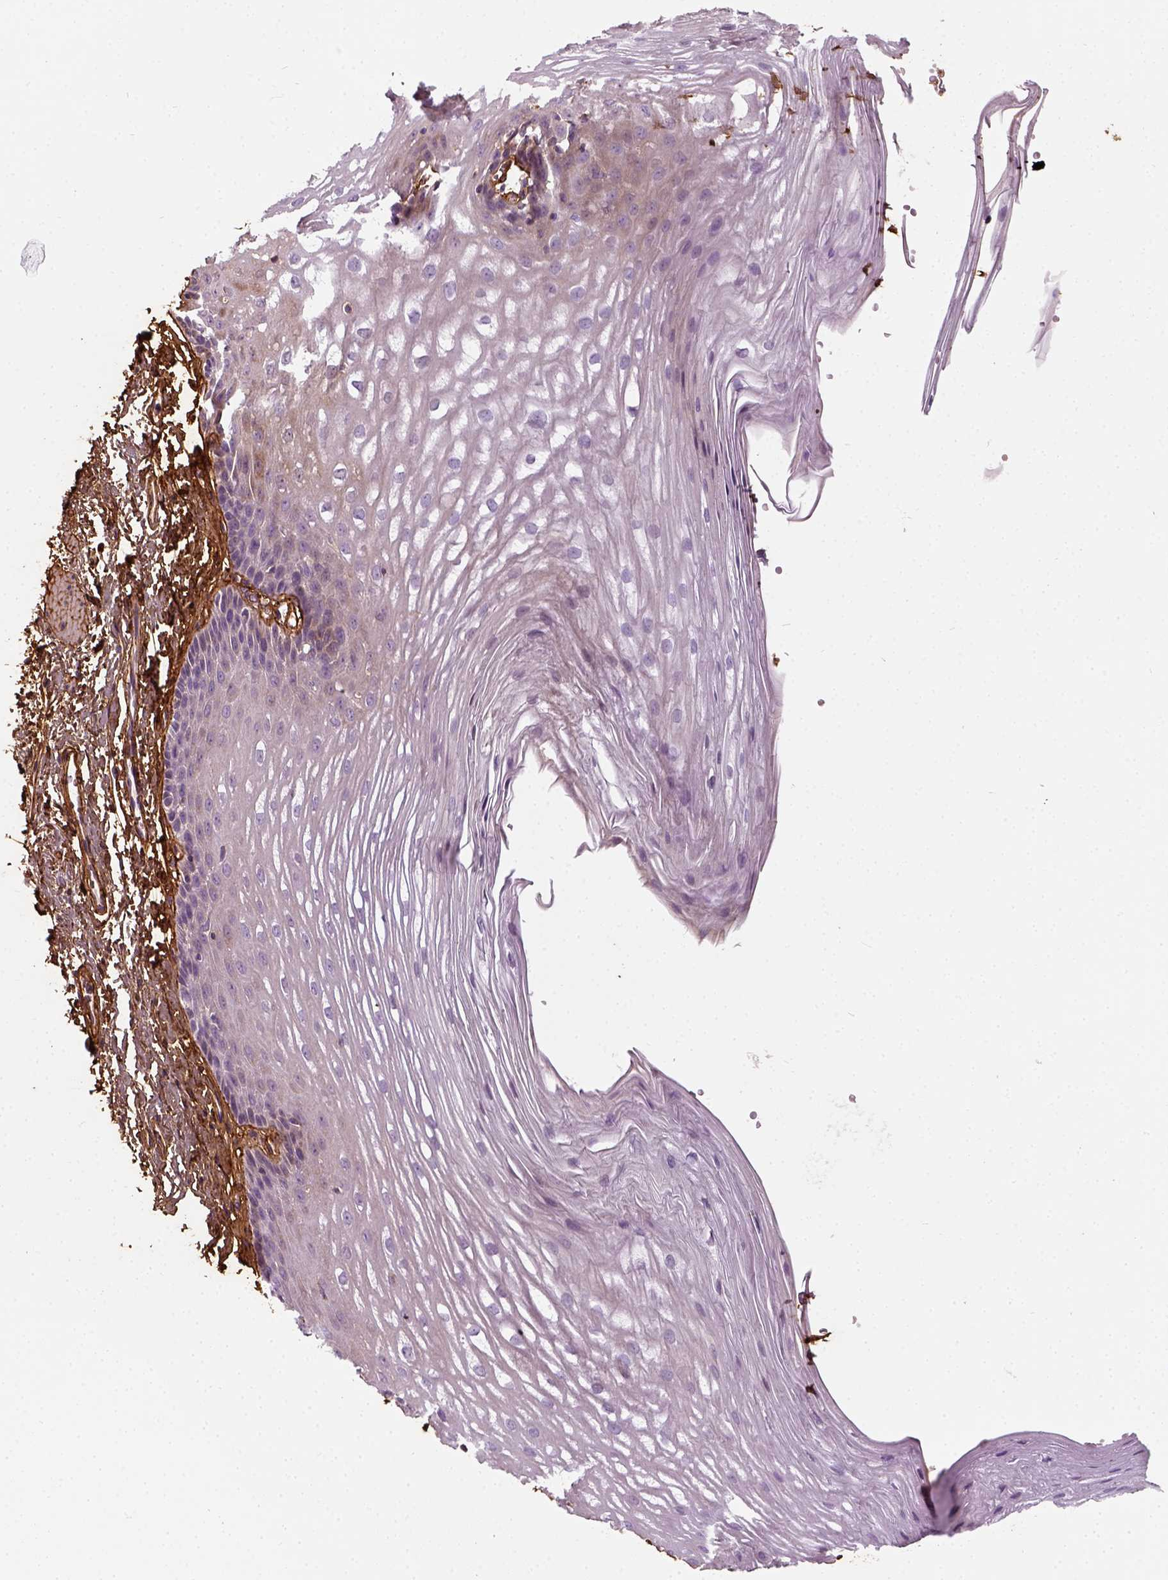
{"staining": {"intensity": "negative", "quantity": "none", "location": "none"}, "tissue": "esophagus", "cell_type": "Squamous epithelial cells", "image_type": "normal", "snomed": [{"axis": "morphology", "description": "Normal tissue, NOS"}, {"axis": "topography", "description": "Esophagus"}], "caption": "This micrograph is of normal esophagus stained with immunohistochemistry (IHC) to label a protein in brown with the nuclei are counter-stained blue. There is no expression in squamous epithelial cells.", "gene": "COL6A2", "patient": {"sex": "male", "age": 62}}